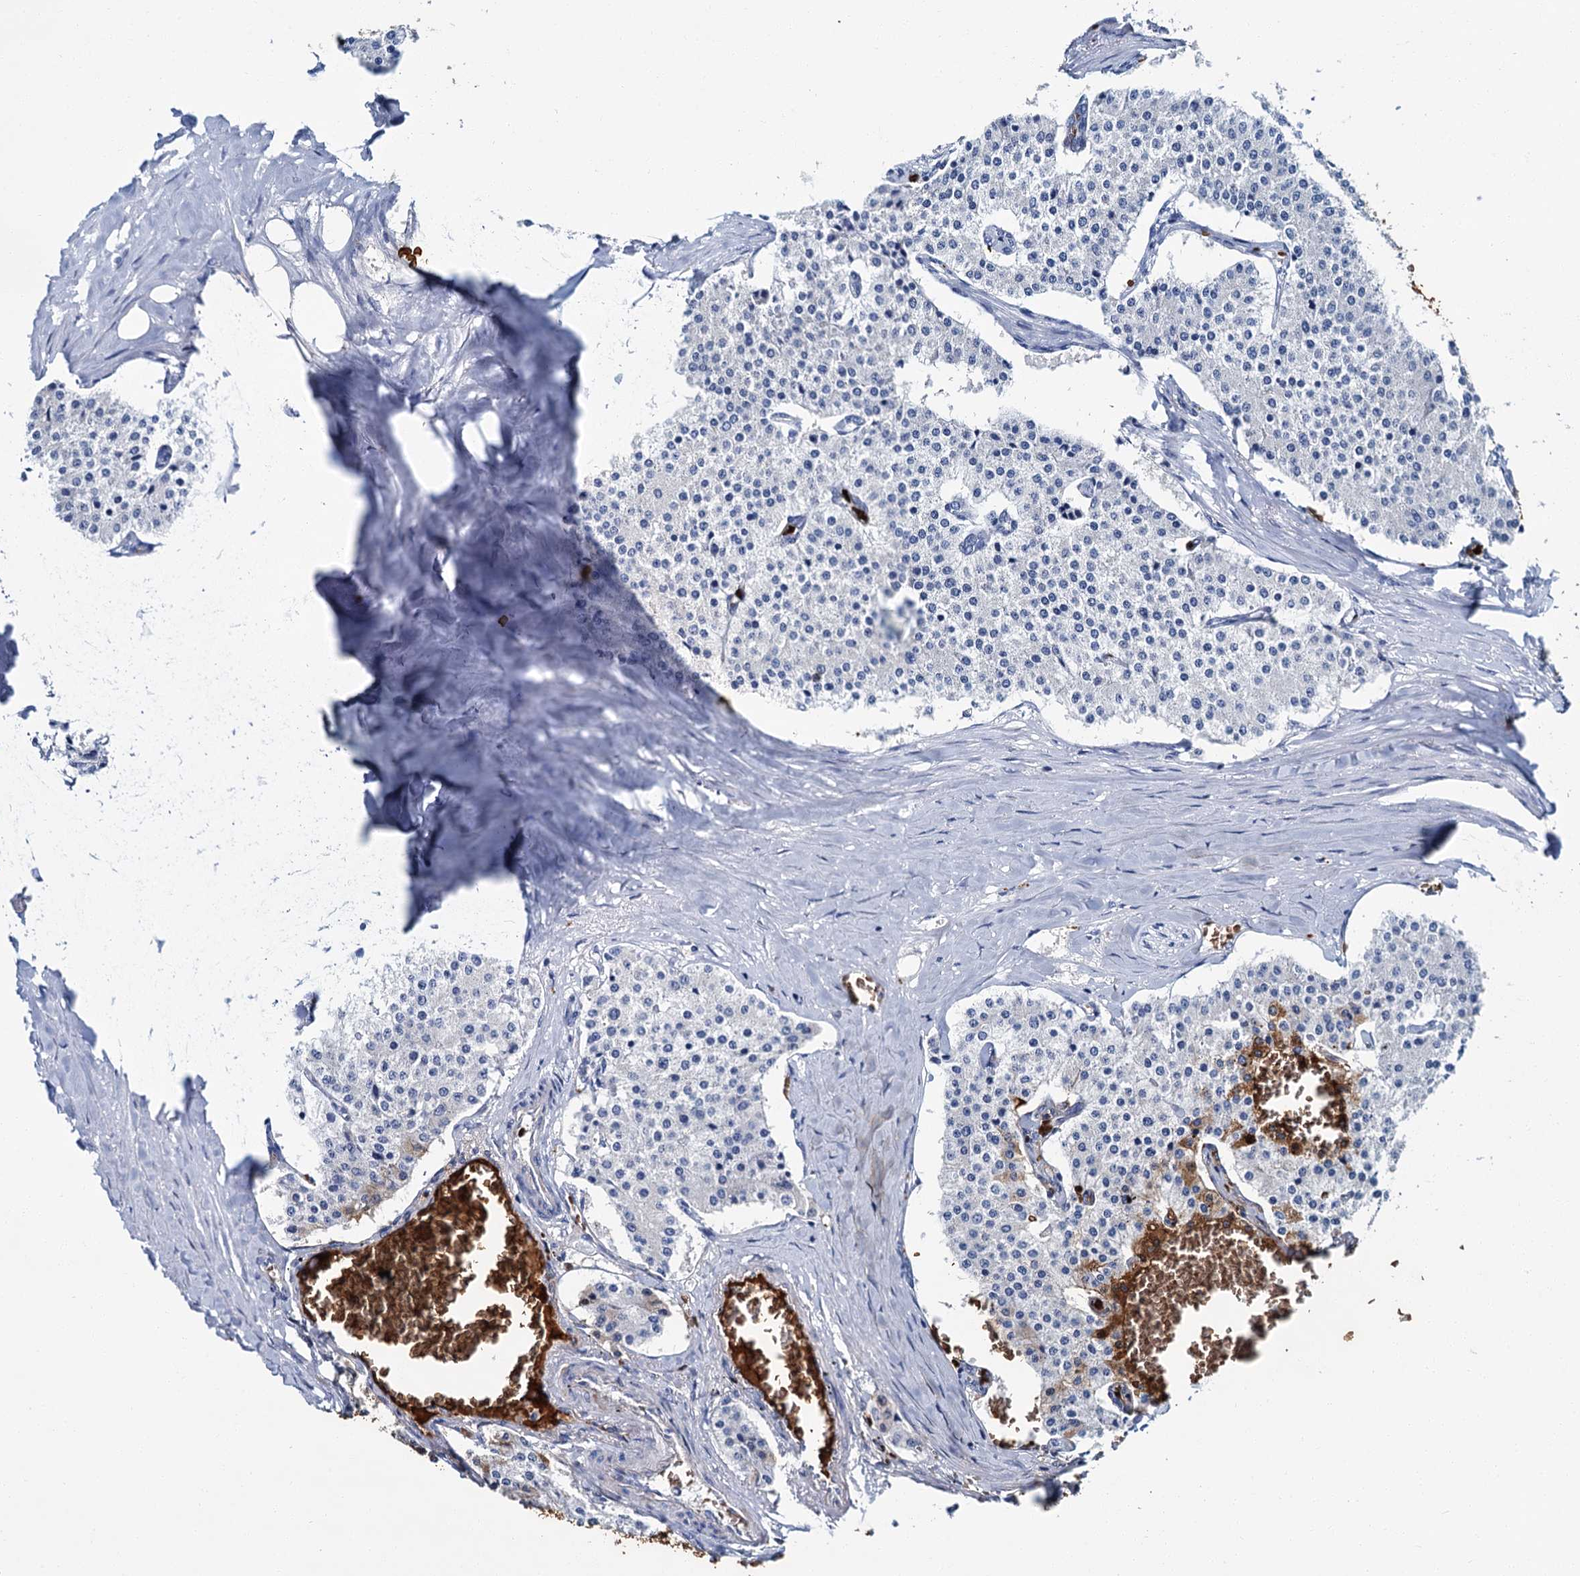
{"staining": {"intensity": "negative", "quantity": "none", "location": "none"}, "tissue": "carcinoid", "cell_type": "Tumor cells", "image_type": "cancer", "snomed": [{"axis": "morphology", "description": "Carcinoid, malignant, NOS"}, {"axis": "topography", "description": "Colon"}], "caption": "This is an immunohistochemistry (IHC) histopathology image of carcinoid. There is no staining in tumor cells.", "gene": "ATG2A", "patient": {"sex": "female", "age": 52}}